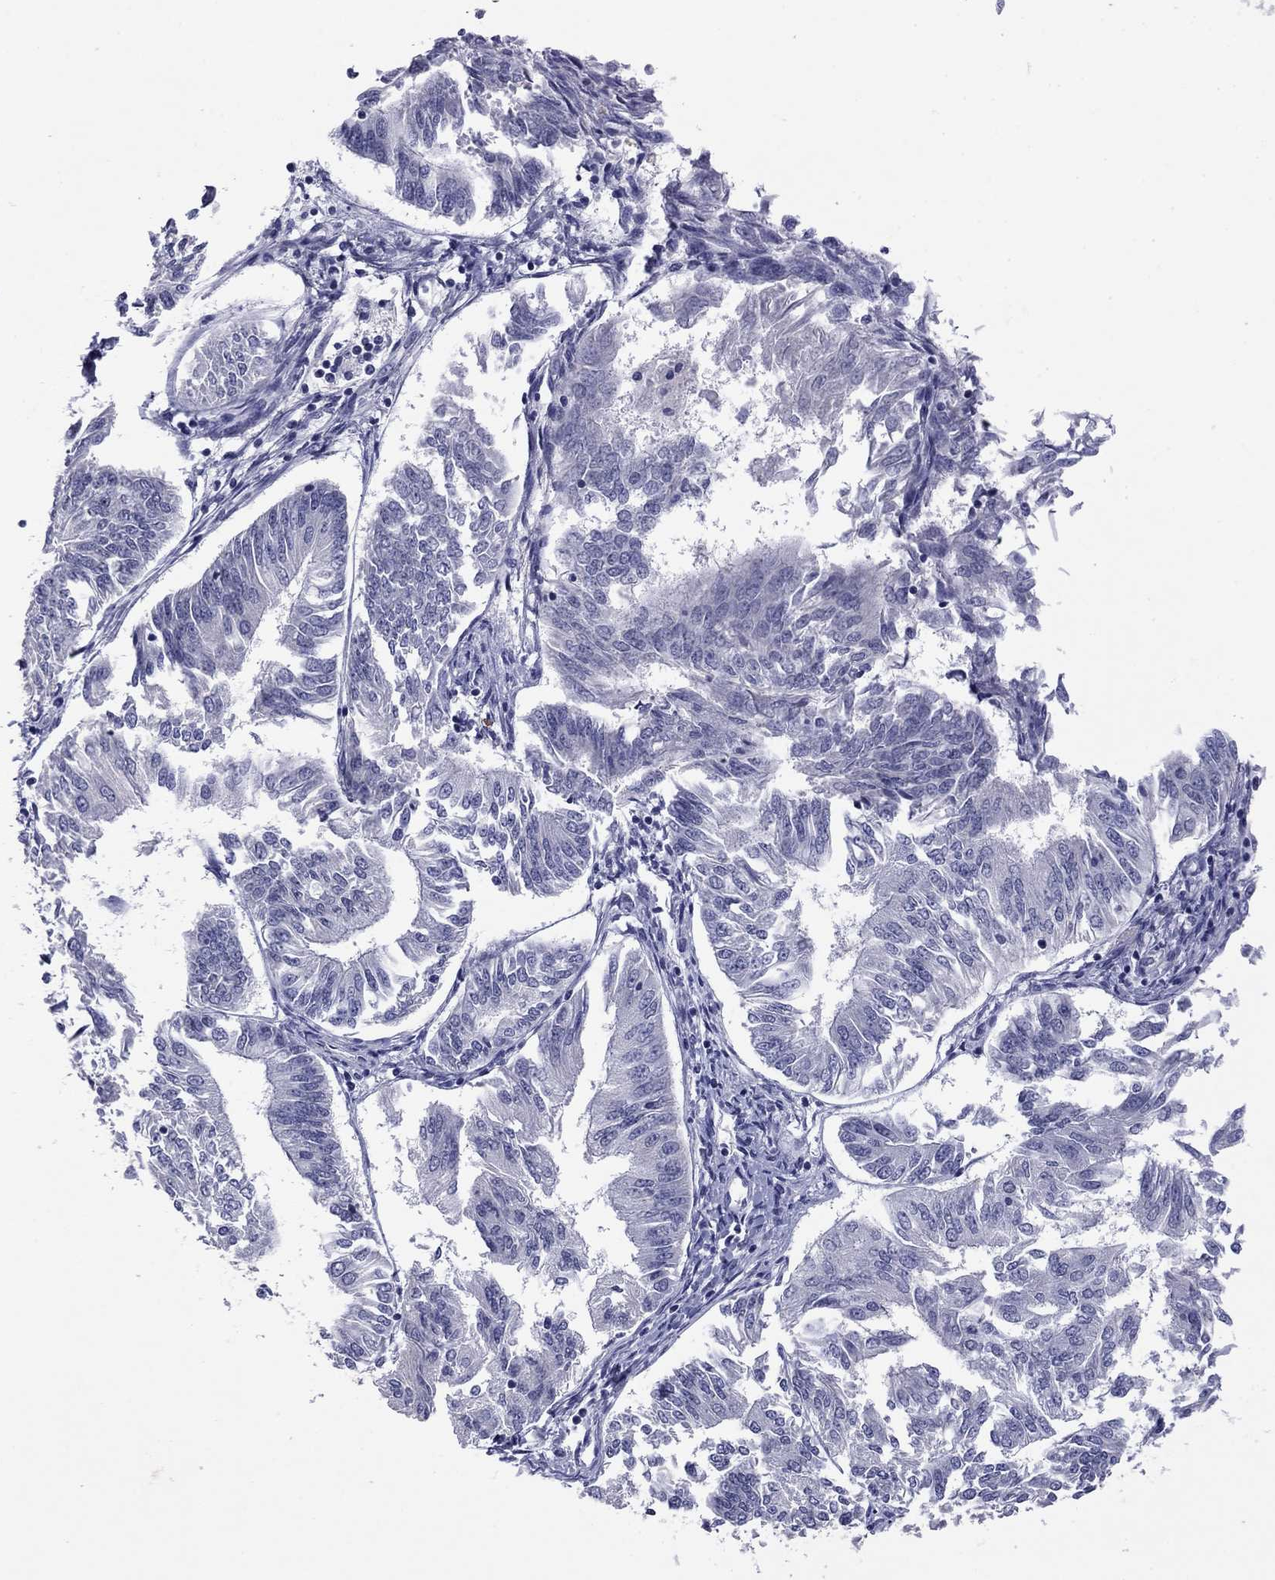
{"staining": {"intensity": "negative", "quantity": "none", "location": "none"}, "tissue": "endometrial cancer", "cell_type": "Tumor cells", "image_type": "cancer", "snomed": [{"axis": "morphology", "description": "Adenocarcinoma, NOS"}, {"axis": "topography", "description": "Endometrium"}], "caption": "A photomicrograph of human endometrial adenocarcinoma is negative for staining in tumor cells.", "gene": "HAO1", "patient": {"sex": "female", "age": 58}}